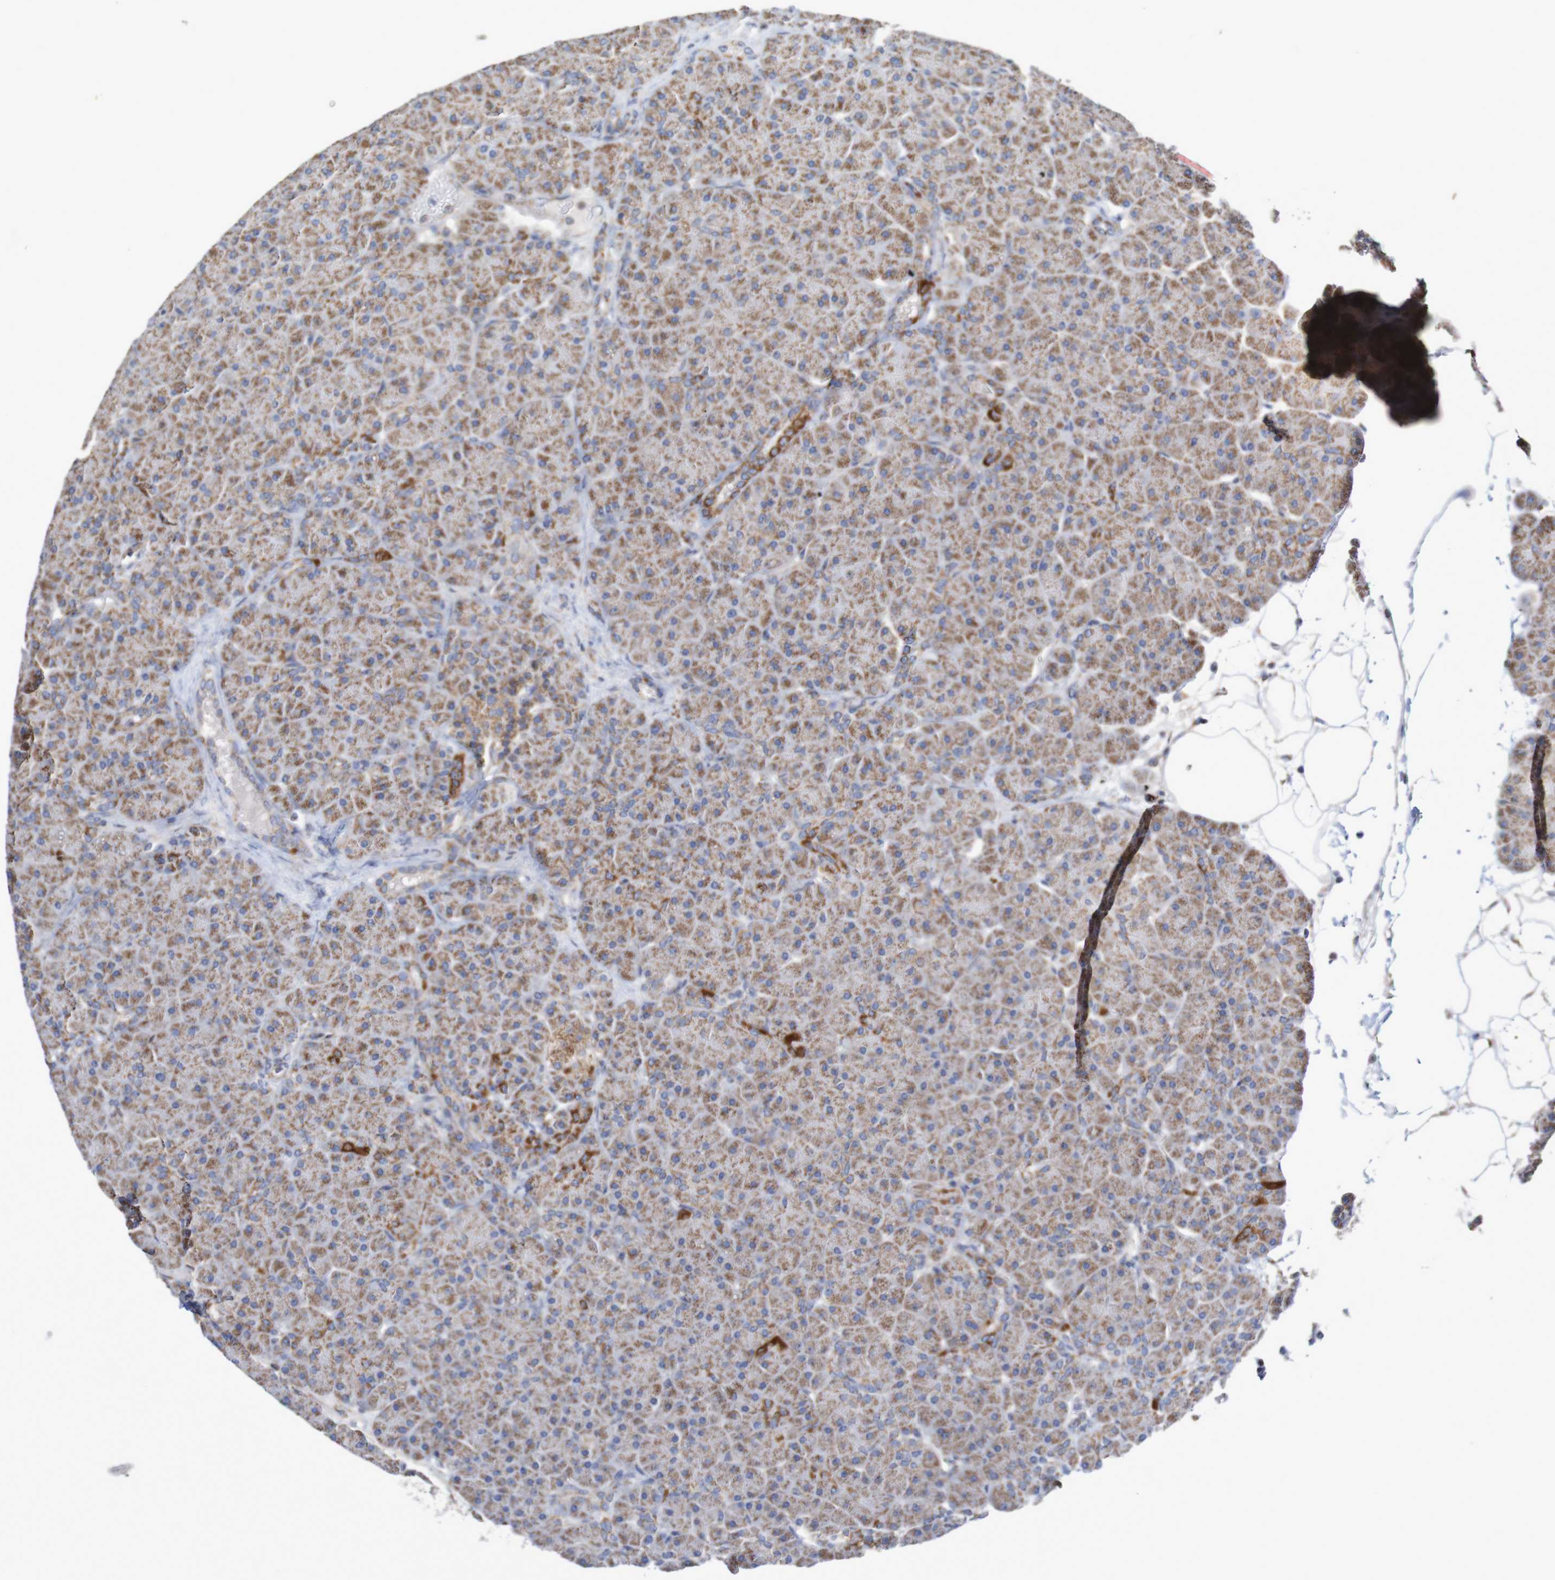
{"staining": {"intensity": "moderate", "quantity": ">75%", "location": "cytoplasmic/membranous"}, "tissue": "pancreas", "cell_type": "Exocrine glandular cells", "image_type": "normal", "snomed": [{"axis": "morphology", "description": "Normal tissue, NOS"}, {"axis": "topography", "description": "Pancreas"}], "caption": "Protein expression analysis of benign pancreas shows moderate cytoplasmic/membranous staining in about >75% of exocrine glandular cells.", "gene": "MMEL1", "patient": {"sex": "male", "age": 66}}